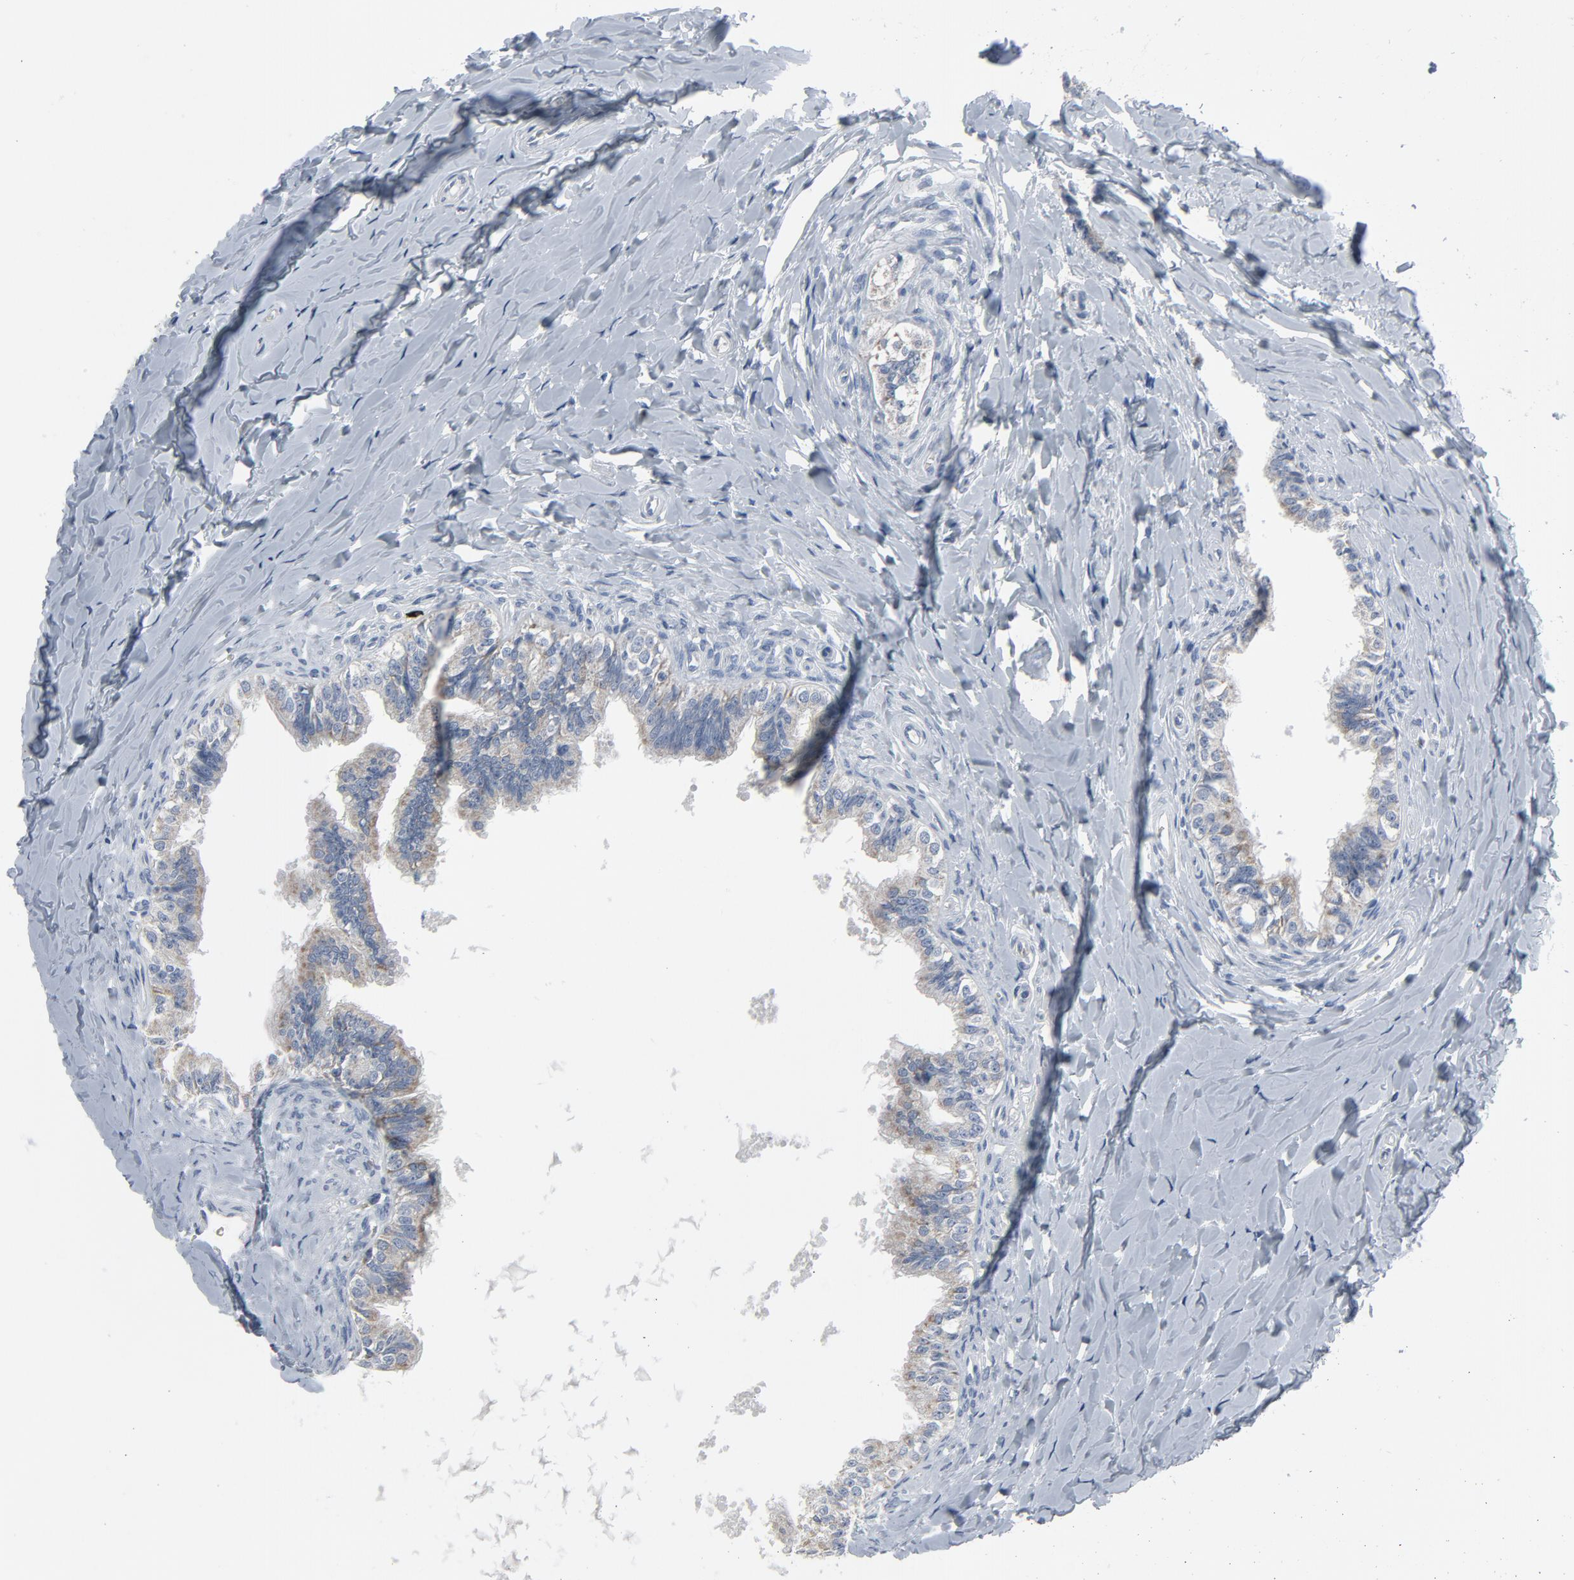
{"staining": {"intensity": "weak", "quantity": "25%-75%", "location": "cytoplasmic/membranous"}, "tissue": "epididymis", "cell_type": "Glandular cells", "image_type": "normal", "snomed": [{"axis": "morphology", "description": "Normal tissue, NOS"}, {"axis": "topography", "description": "Soft tissue"}, {"axis": "topography", "description": "Epididymis"}], "caption": "An image showing weak cytoplasmic/membranous staining in approximately 25%-75% of glandular cells in normal epididymis, as visualized by brown immunohistochemical staining.", "gene": "GPX2", "patient": {"sex": "male", "age": 26}}